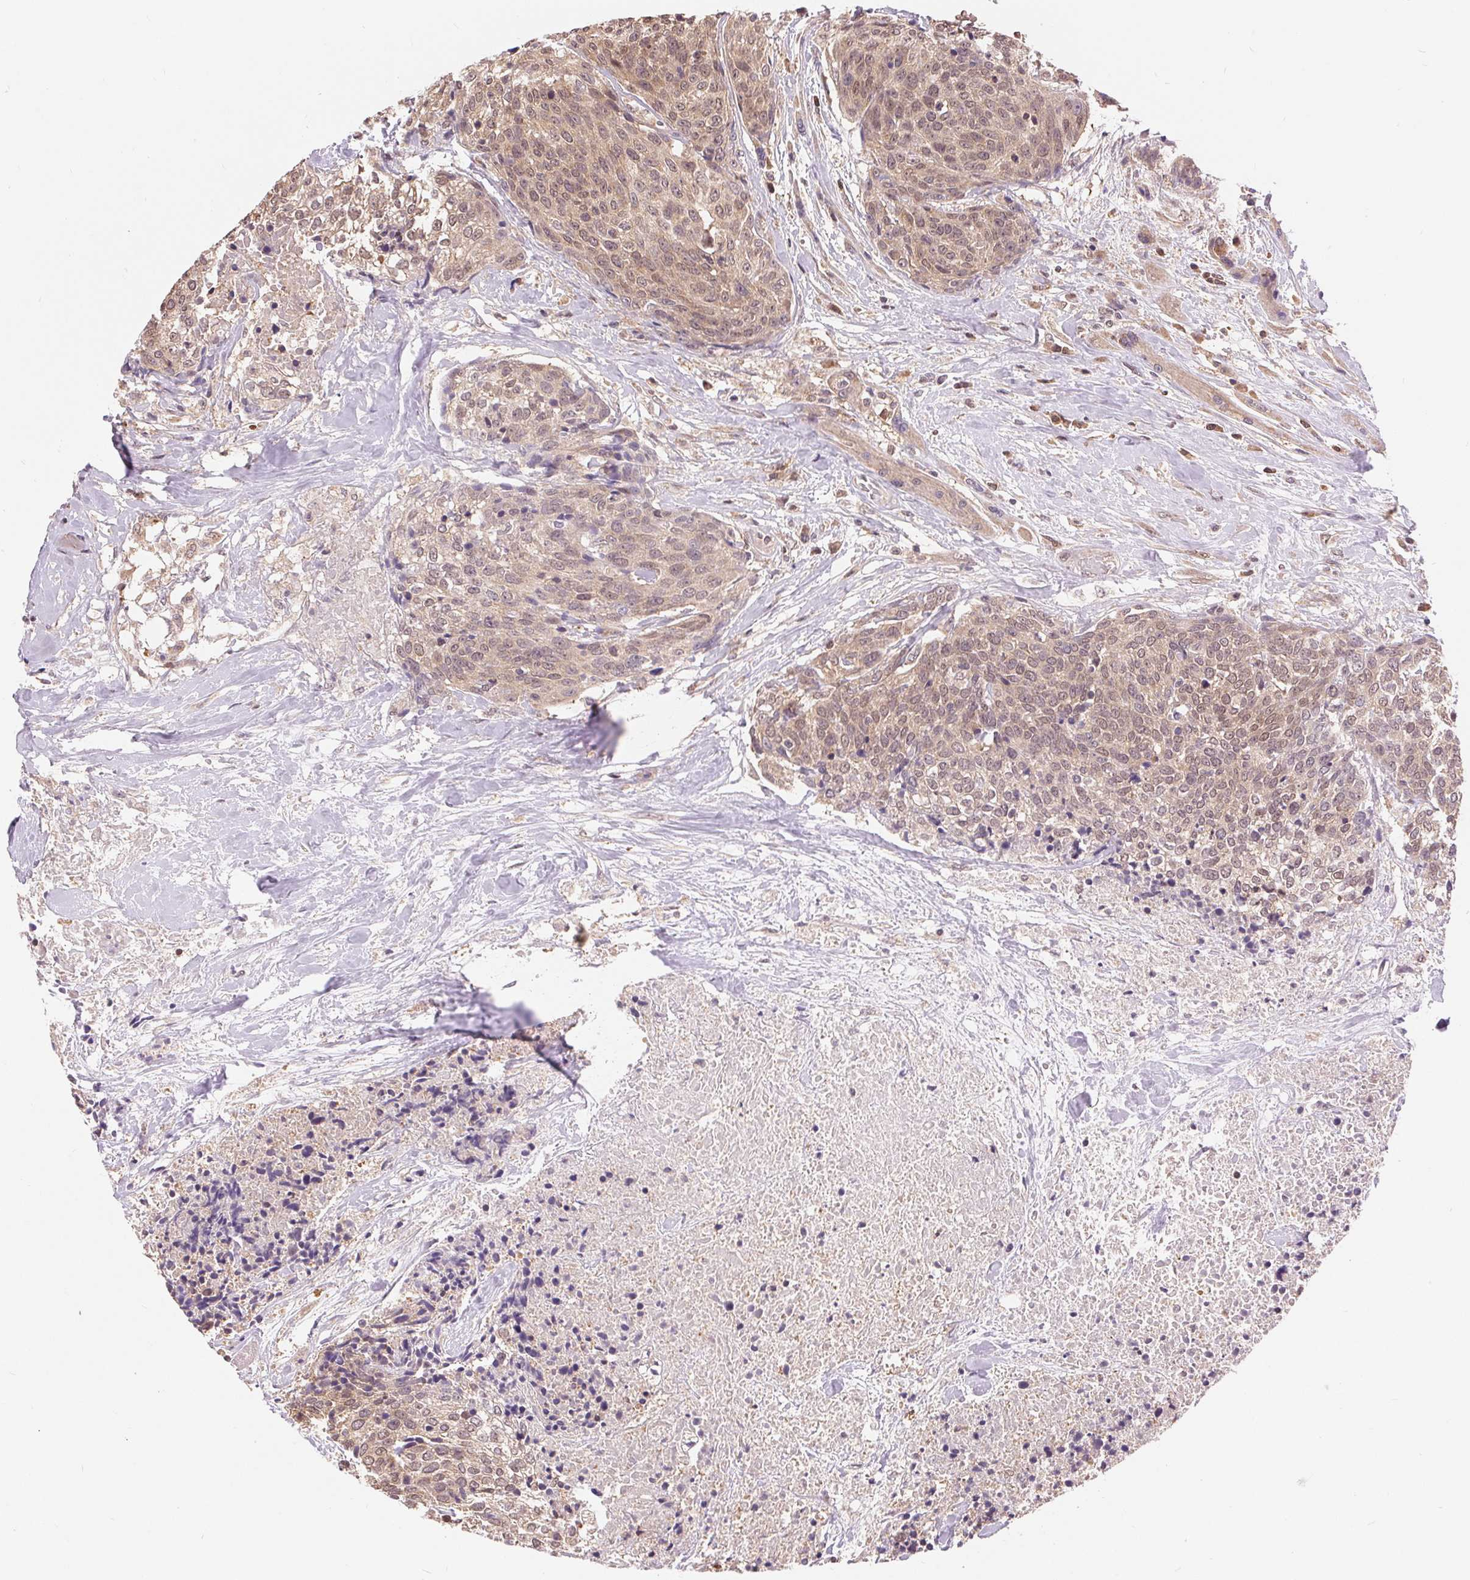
{"staining": {"intensity": "weak", "quantity": ">75%", "location": "cytoplasmic/membranous,nuclear"}, "tissue": "head and neck cancer", "cell_type": "Tumor cells", "image_type": "cancer", "snomed": [{"axis": "morphology", "description": "Squamous cell carcinoma, NOS"}, {"axis": "topography", "description": "Oral tissue"}, {"axis": "topography", "description": "Head-Neck"}], "caption": "The immunohistochemical stain shows weak cytoplasmic/membranous and nuclear staining in tumor cells of head and neck squamous cell carcinoma tissue.", "gene": "TMEM273", "patient": {"sex": "male", "age": 64}}